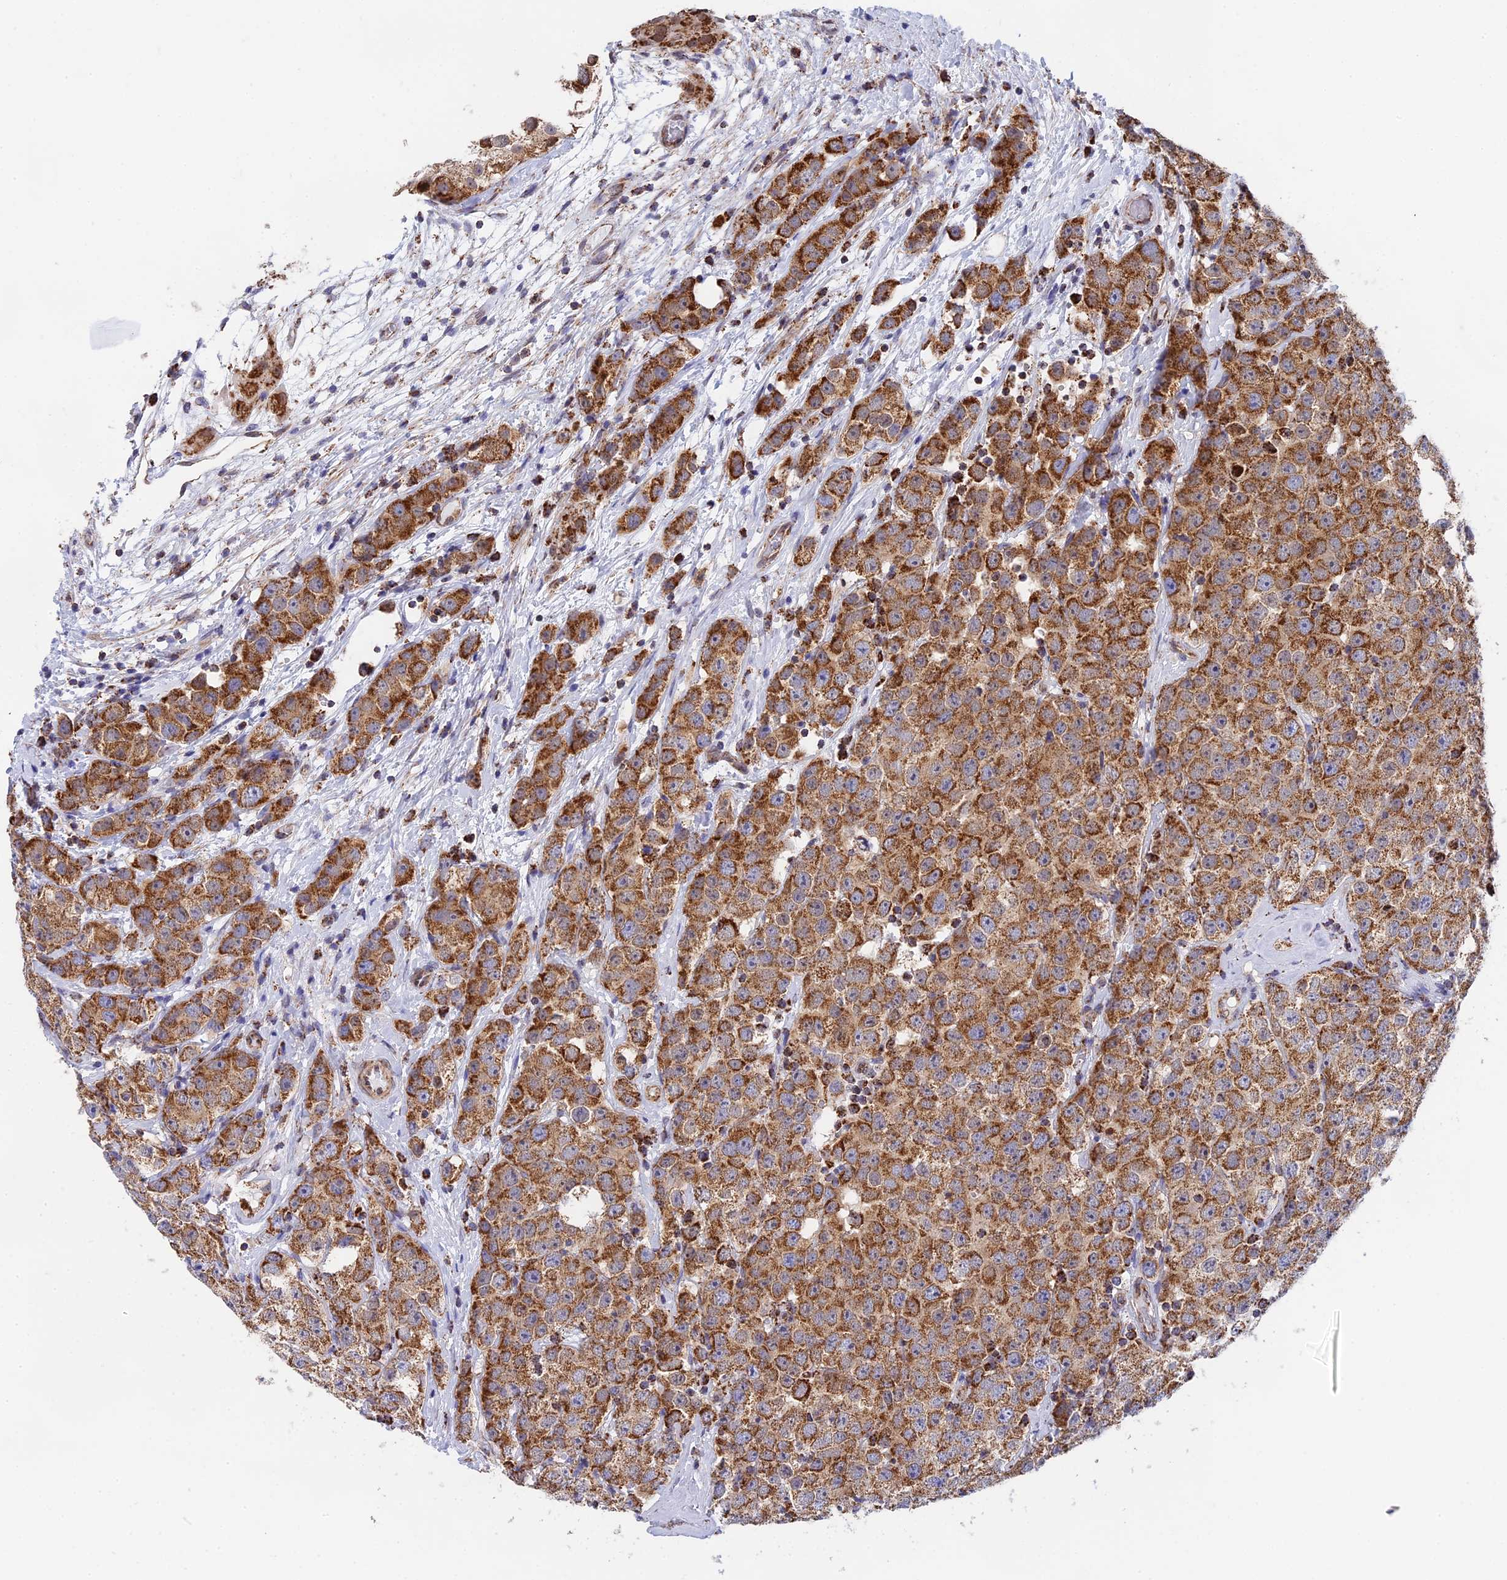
{"staining": {"intensity": "strong", "quantity": ">75%", "location": "cytoplasmic/membranous"}, "tissue": "testis cancer", "cell_type": "Tumor cells", "image_type": "cancer", "snomed": [{"axis": "morphology", "description": "Seminoma, NOS"}, {"axis": "topography", "description": "Testis"}], "caption": "Immunohistochemistry (IHC) of human testis cancer displays high levels of strong cytoplasmic/membranous staining in approximately >75% of tumor cells.", "gene": "CDC16", "patient": {"sex": "male", "age": 28}}